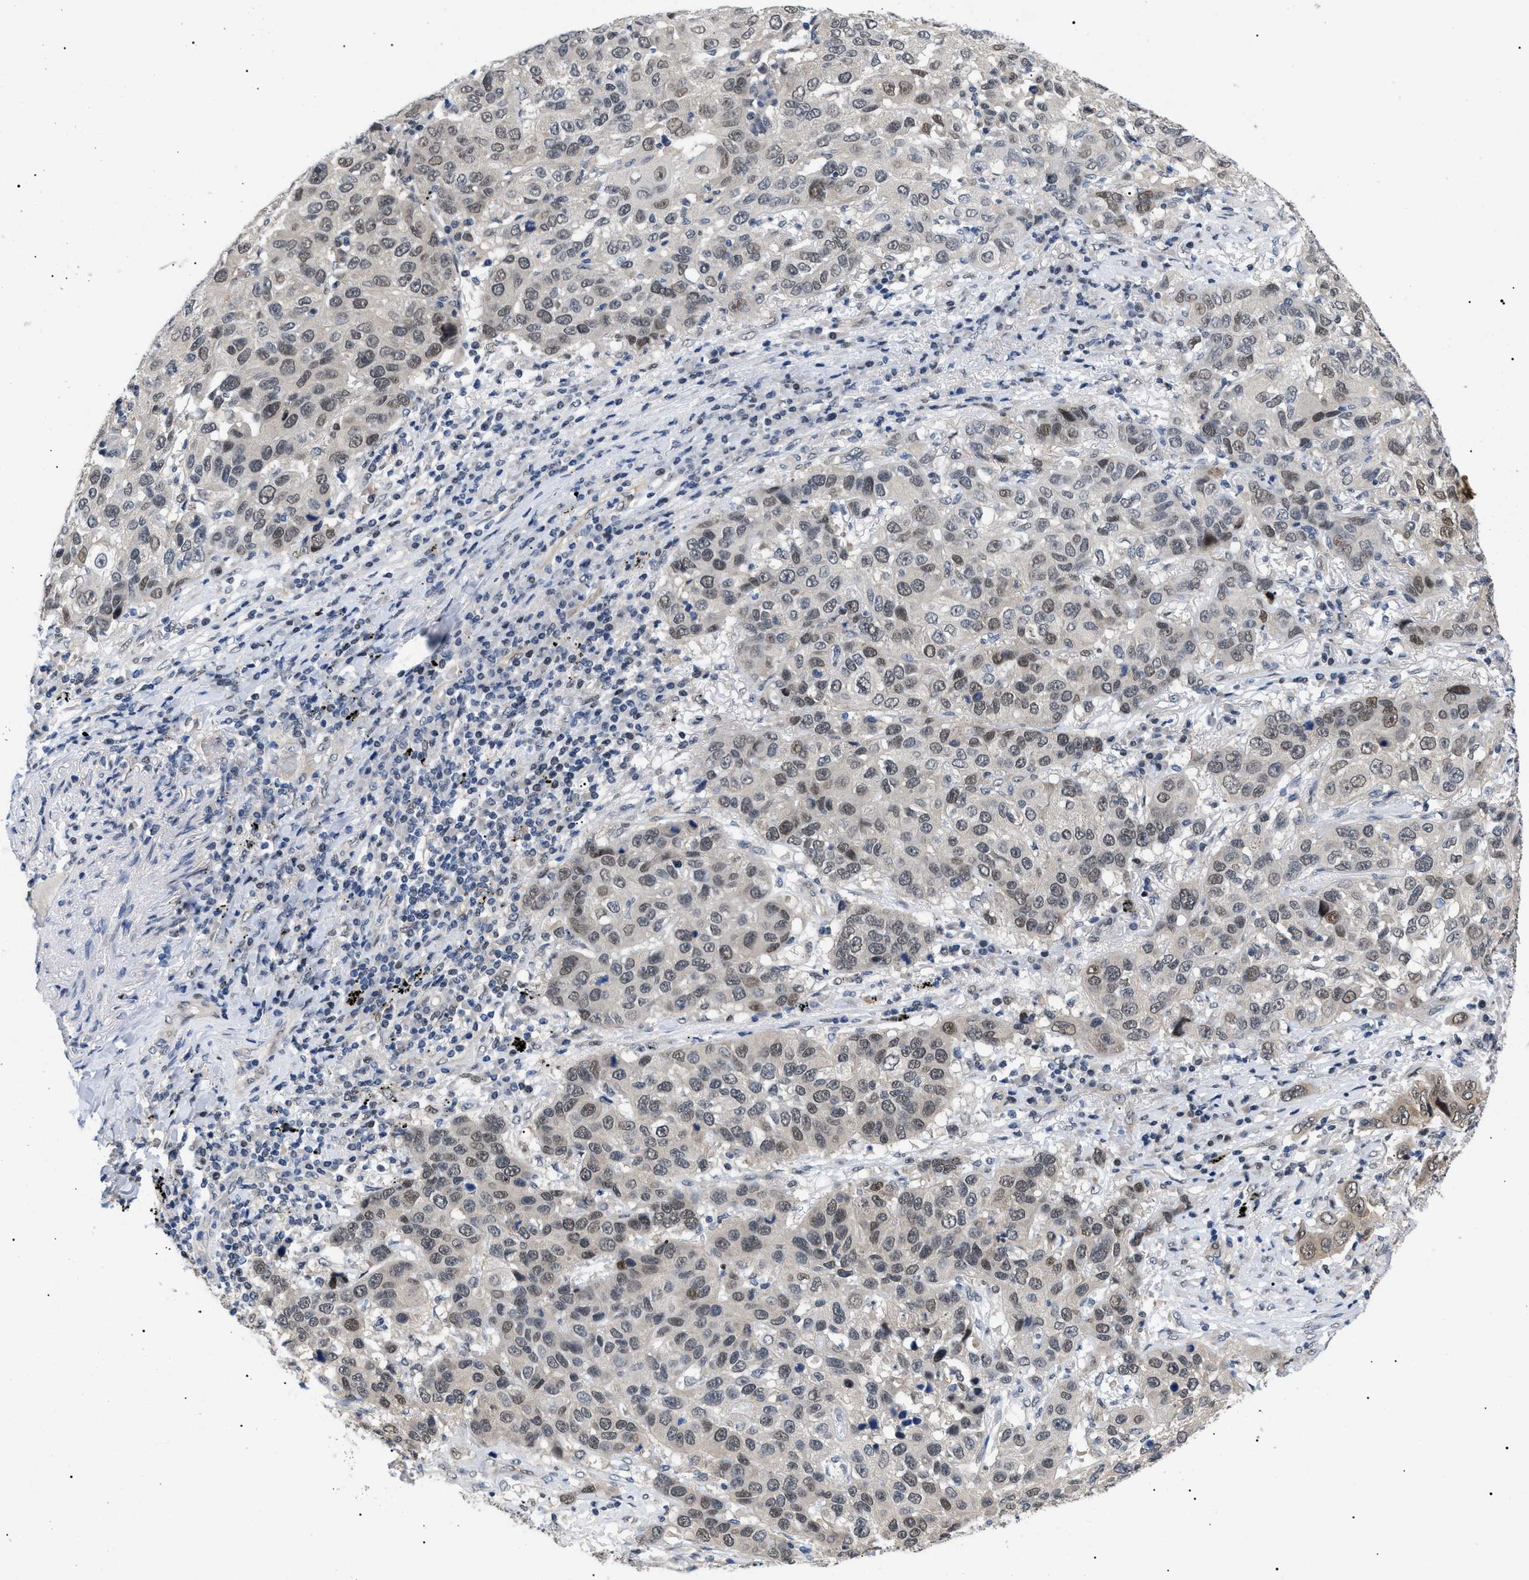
{"staining": {"intensity": "weak", "quantity": ">75%", "location": "nuclear"}, "tissue": "lung cancer", "cell_type": "Tumor cells", "image_type": "cancer", "snomed": [{"axis": "morphology", "description": "Squamous cell carcinoma, NOS"}, {"axis": "topography", "description": "Lung"}], "caption": "Immunohistochemical staining of human lung squamous cell carcinoma demonstrates low levels of weak nuclear expression in about >75% of tumor cells. (Stains: DAB (3,3'-diaminobenzidine) in brown, nuclei in blue, Microscopy: brightfield microscopy at high magnification).", "gene": "GARRE1", "patient": {"sex": "male", "age": 57}}